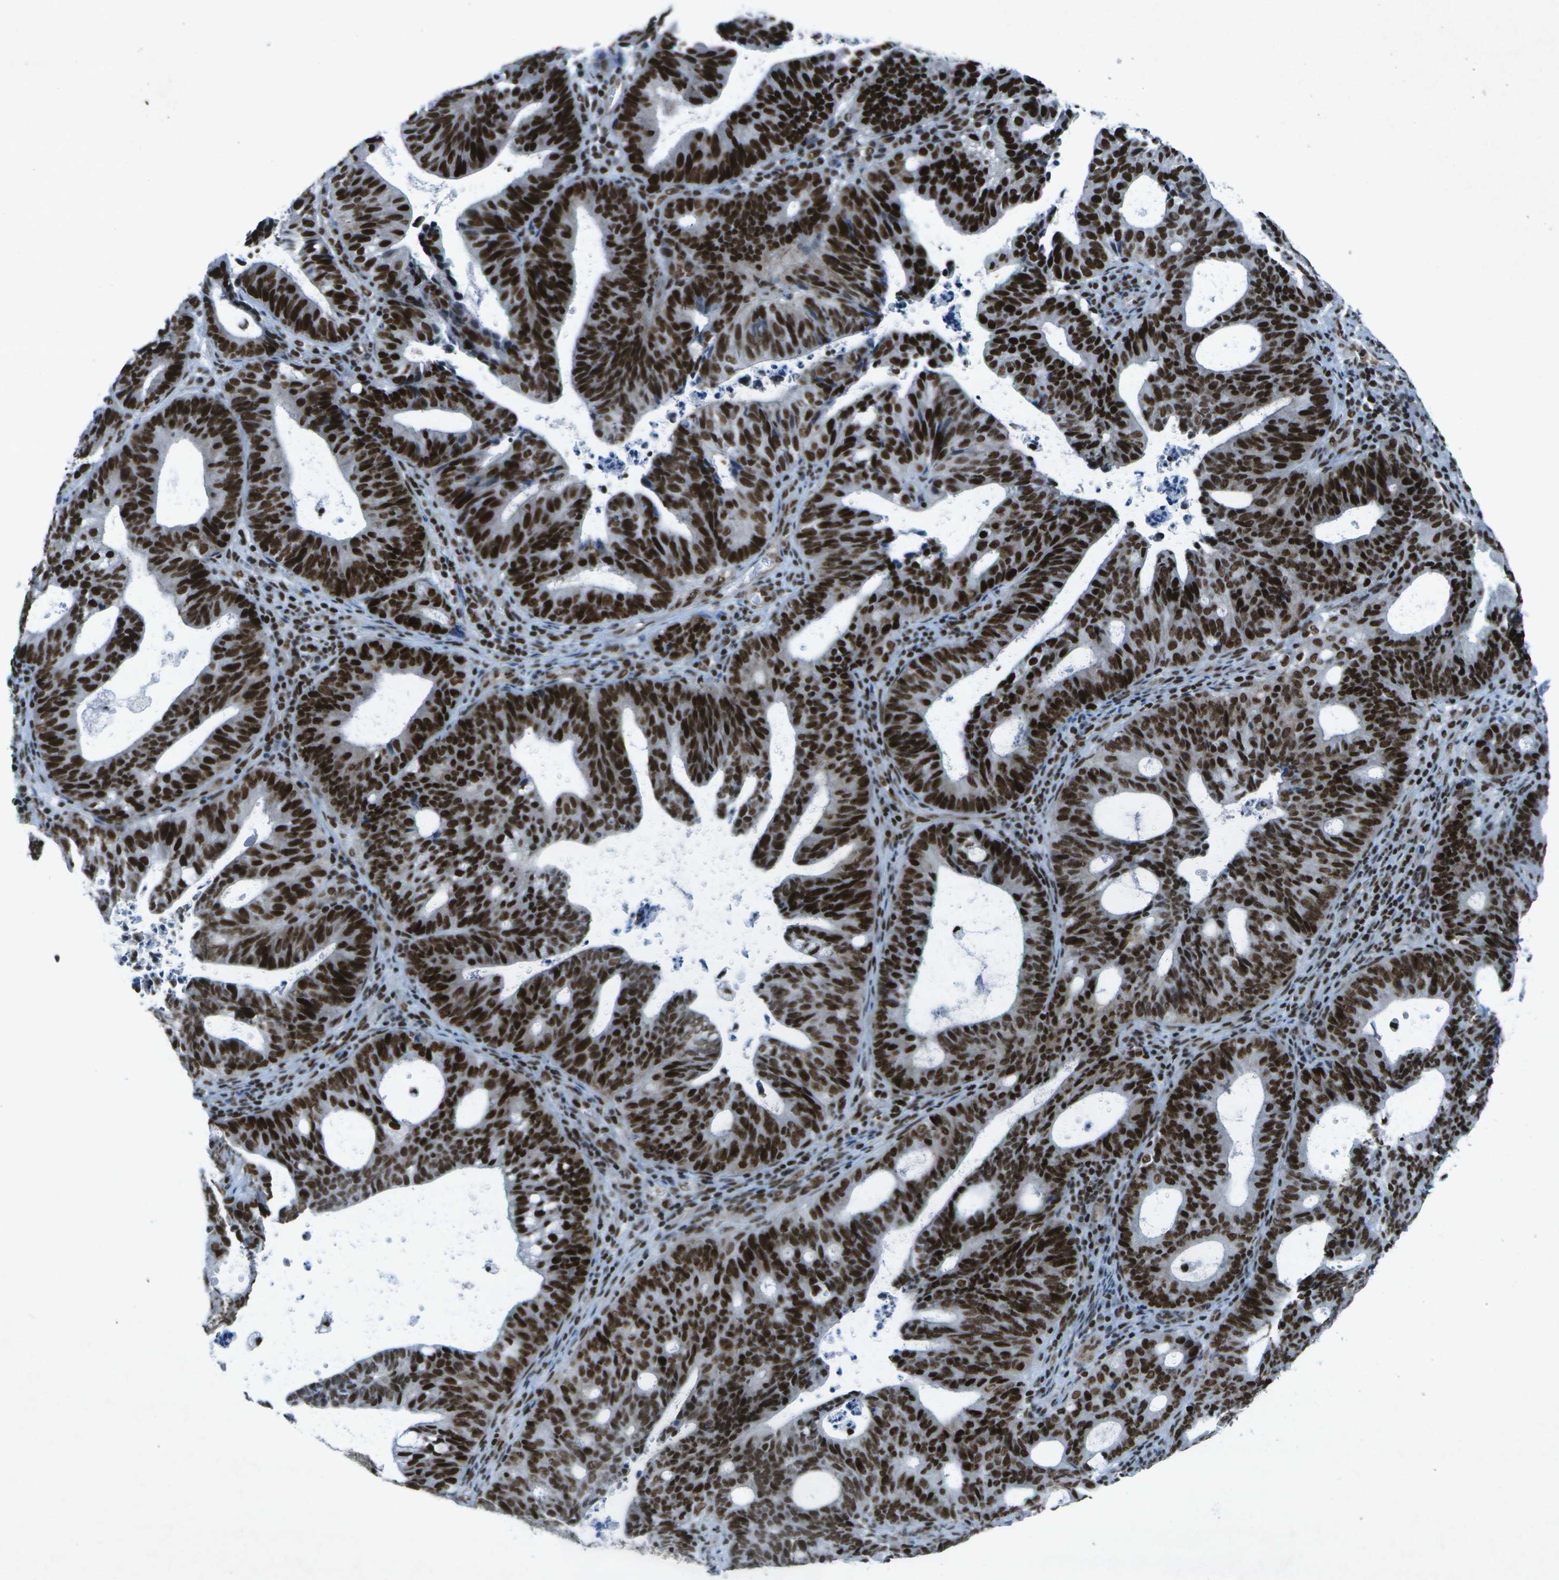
{"staining": {"intensity": "strong", "quantity": ">75%", "location": "nuclear"}, "tissue": "endometrial cancer", "cell_type": "Tumor cells", "image_type": "cancer", "snomed": [{"axis": "morphology", "description": "Adenocarcinoma, NOS"}, {"axis": "topography", "description": "Uterus"}], "caption": "This micrograph displays immunohistochemistry staining of human endometrial adenocarcinoma, with high strong nuclear positivity in approximately >75% of tumor cells.", "gene": "MTA2", "patient": {"sex": "female", "age": 83}}